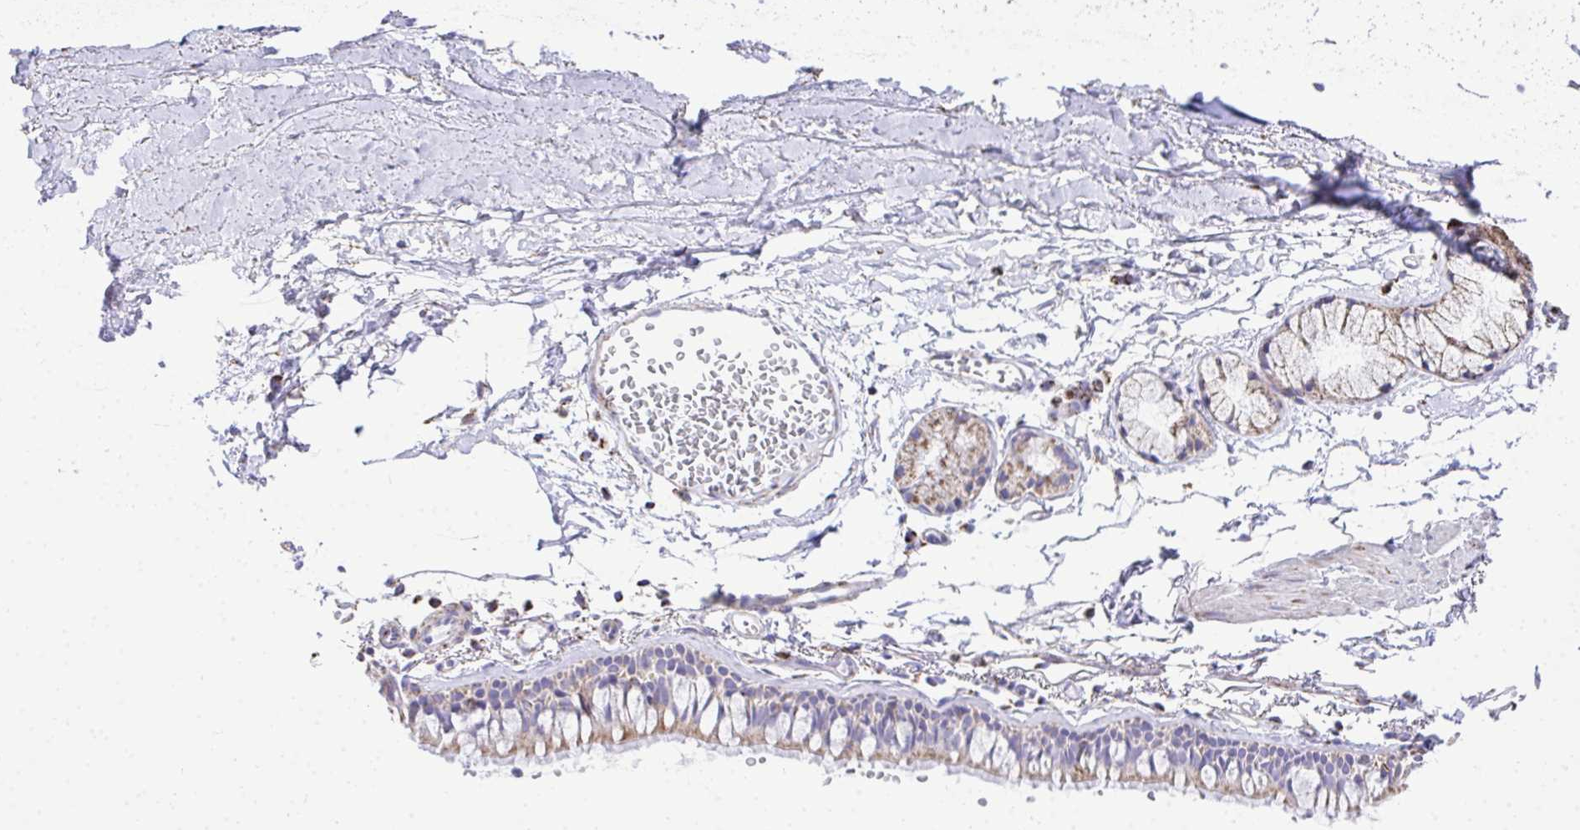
{"staining": {"intensity": "moderate", "quantity": "25%-75%", "location": "cytoplasmic/membranous"}, "tissue": "bronchus", "cell_type": "Respiratory epithelial cells", "image_type": "normal", "snomed": [{"axis": "morphology", "description": "Normal tissue, NOS"}, {"axis": "topography", "description": "Cartilage tissue"}, {"axis": "topography", "description": "Bronchus"}, {"axis": "topography", "description": "Peripheral nerve tissue"}], "caption": "Moderate cytoplasmic/membranous positivity for a protein is seen in approximately 25%-75% of respiratory epithelial cells of benign bronchus using IHC.", "gene": "MPZL2", "patient": {"sex": "female", "age": 59}}